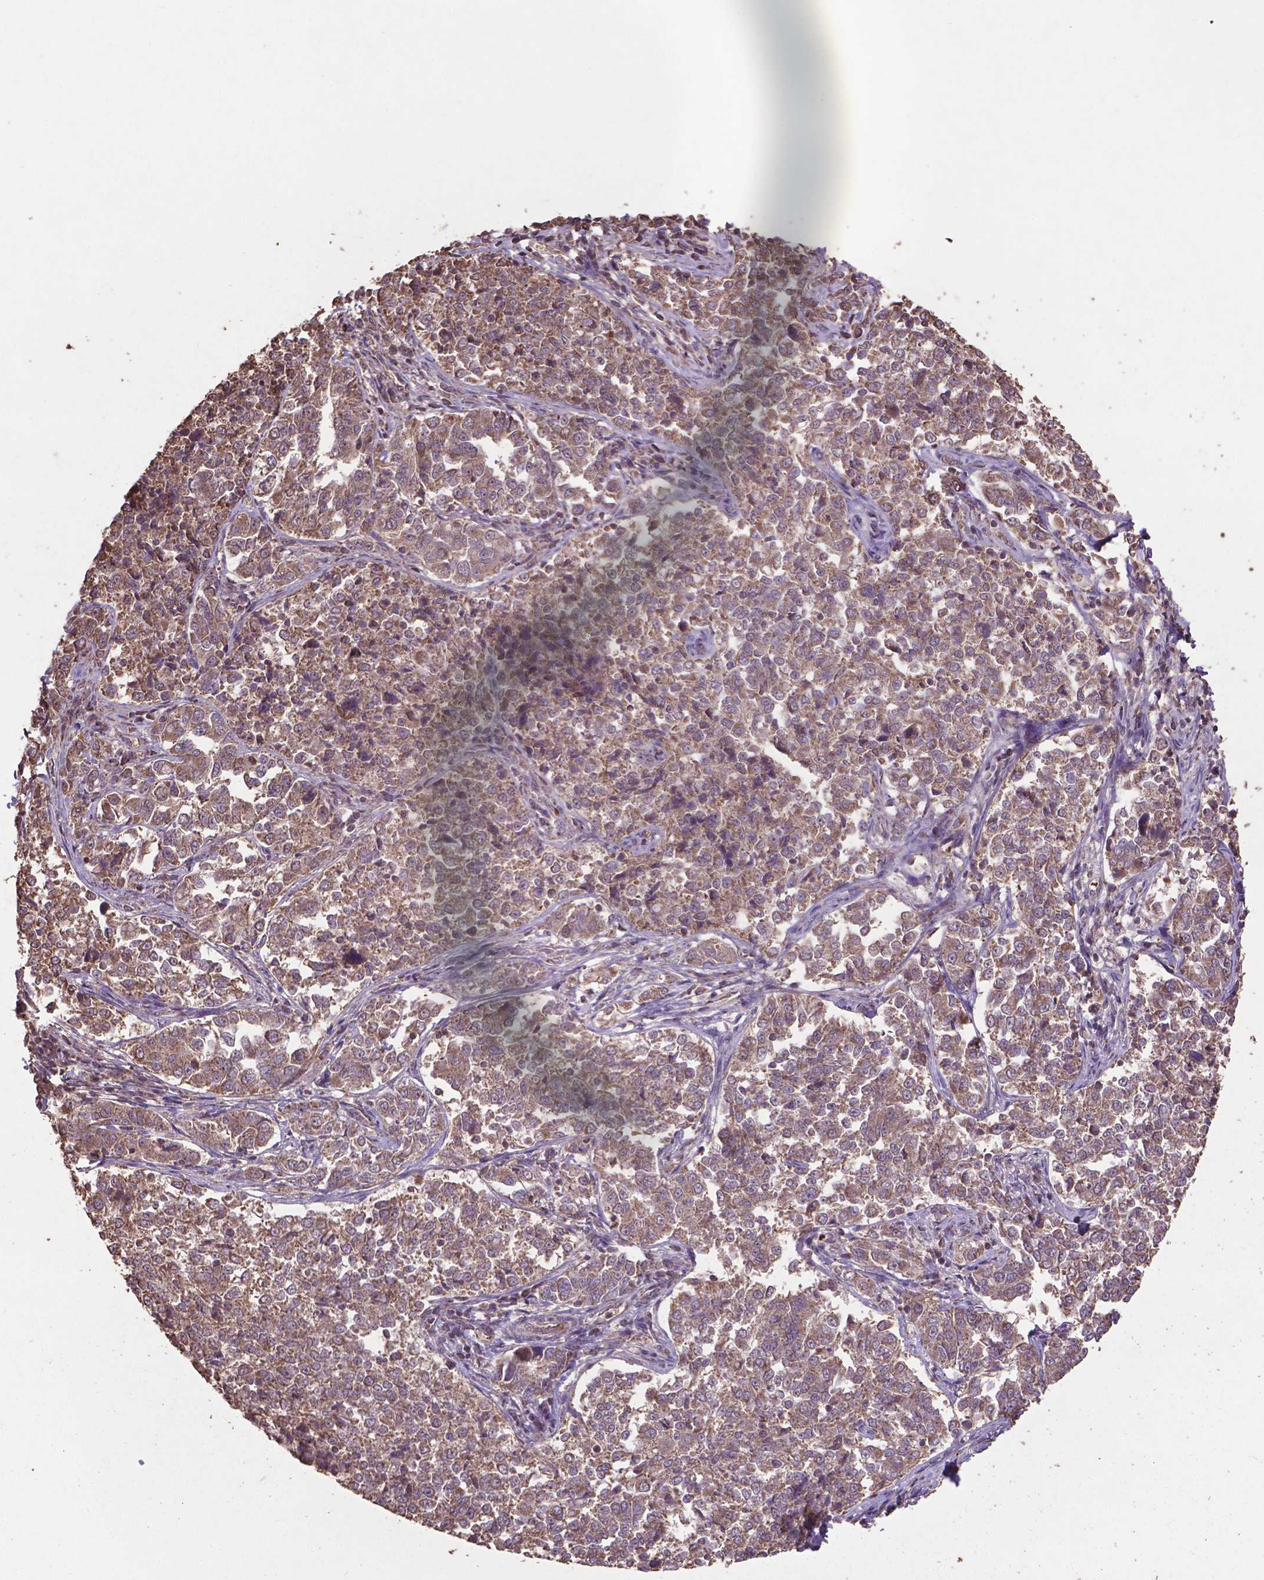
{"staining": {"intensity": "moderate", "quantity": ">75%", "location": "cytoplasmic/membranous"}, "tissue": "endometrial cancer", "cell_type": "Tumor cells", "image_type": "cancer", "snomed": [{"axis": "morphology", "description": "Adenocarcinoma, NOS"}, {"axis": "topography", "description": "Endometrium"}], "caption": "This image displays IHC staining of human adenocarcinoma (endometrial), with medium moderate cytoplasmic/membranous expression in approximately >75% of tumor cells.", "gene": "DCAF1", "patient": {"sex": "female", "age": 43}}